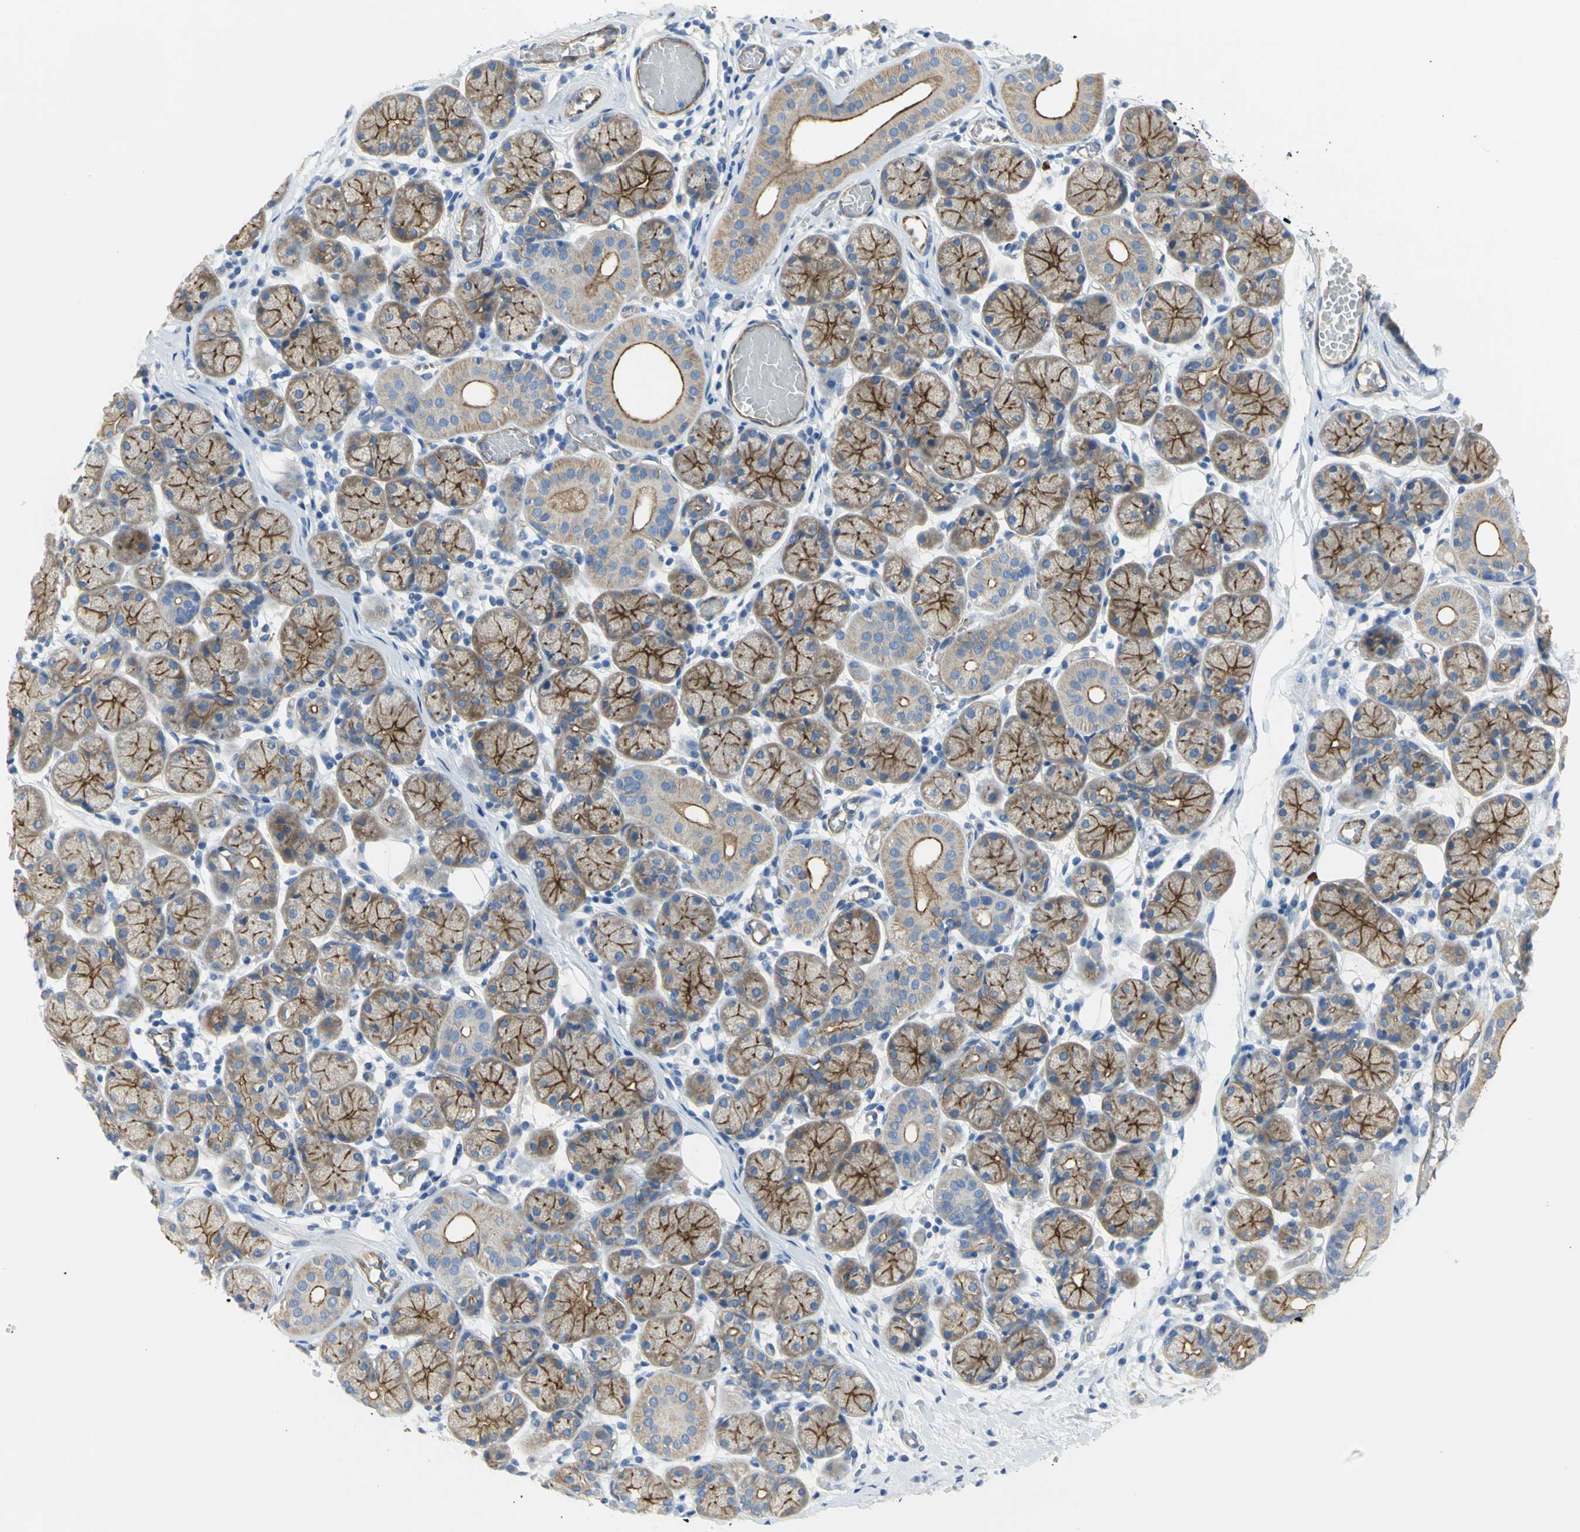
{"staining": {"intensity": "moderate", "quantity": ">75%", "location": "cytoplasmic/membranous"}, "tissue": "salivary gland", "cell_type": "Glandular cells", "image_type": "normal", "snomed": [{"axis": "morphology", "description": "Normal tissue, NOS"}, {"axis": "topography", "description": "Salivary gland"}], "caption": "IHC (DAB (3,3'-diaminobenzidine)) staining of benign human salivary gland reveals moderate cytoplasmic/membranous protein staining in about >75% of glandular cells. The staining was performed using DAB, with brown indicating positive protein expression. Nuclei are stained blue with hematoxylin.", "gene": "FLNB", "patient": {"sex": "female", "age": 24}}